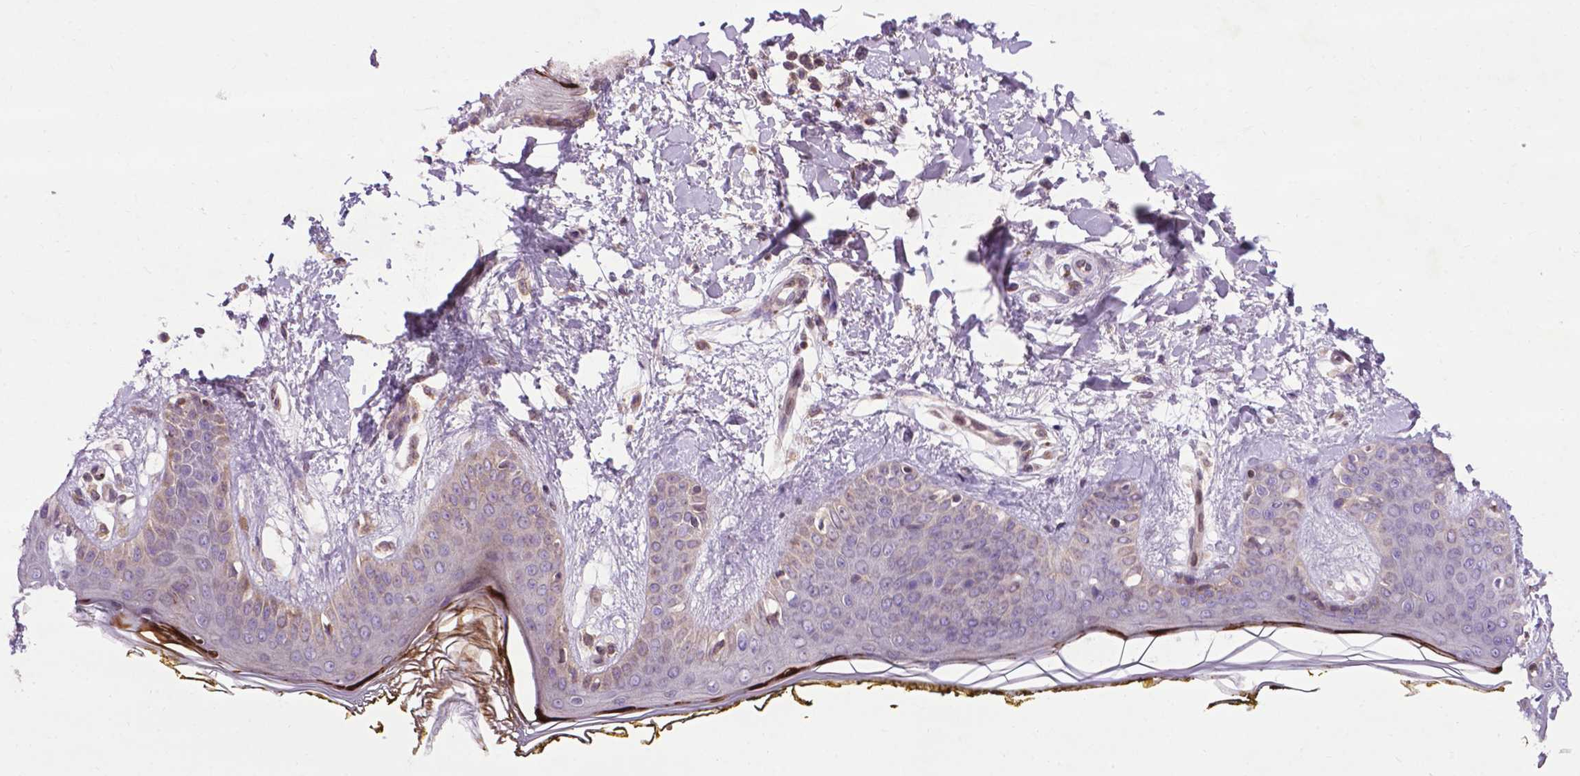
{"staining": {"intensity": "moderate", "quantity": "<25%", "location": "nuclear"}, "tissue": "skin", "cell_type": "Fibroblasts", "image_type": "normal", "snomed": [{"axis": "morphology", "description": "Normal tissue, NOS"}, {"axis": "topography", "description": "Skin"}], "caption": "This image reveals immunohistochemistry (IHC) staining of normal skin, with low moderate nuclear expression in about <25% of fibroblasts.", "gene": "SPNS2", "patient": {"sex": "female", "age": 34}}